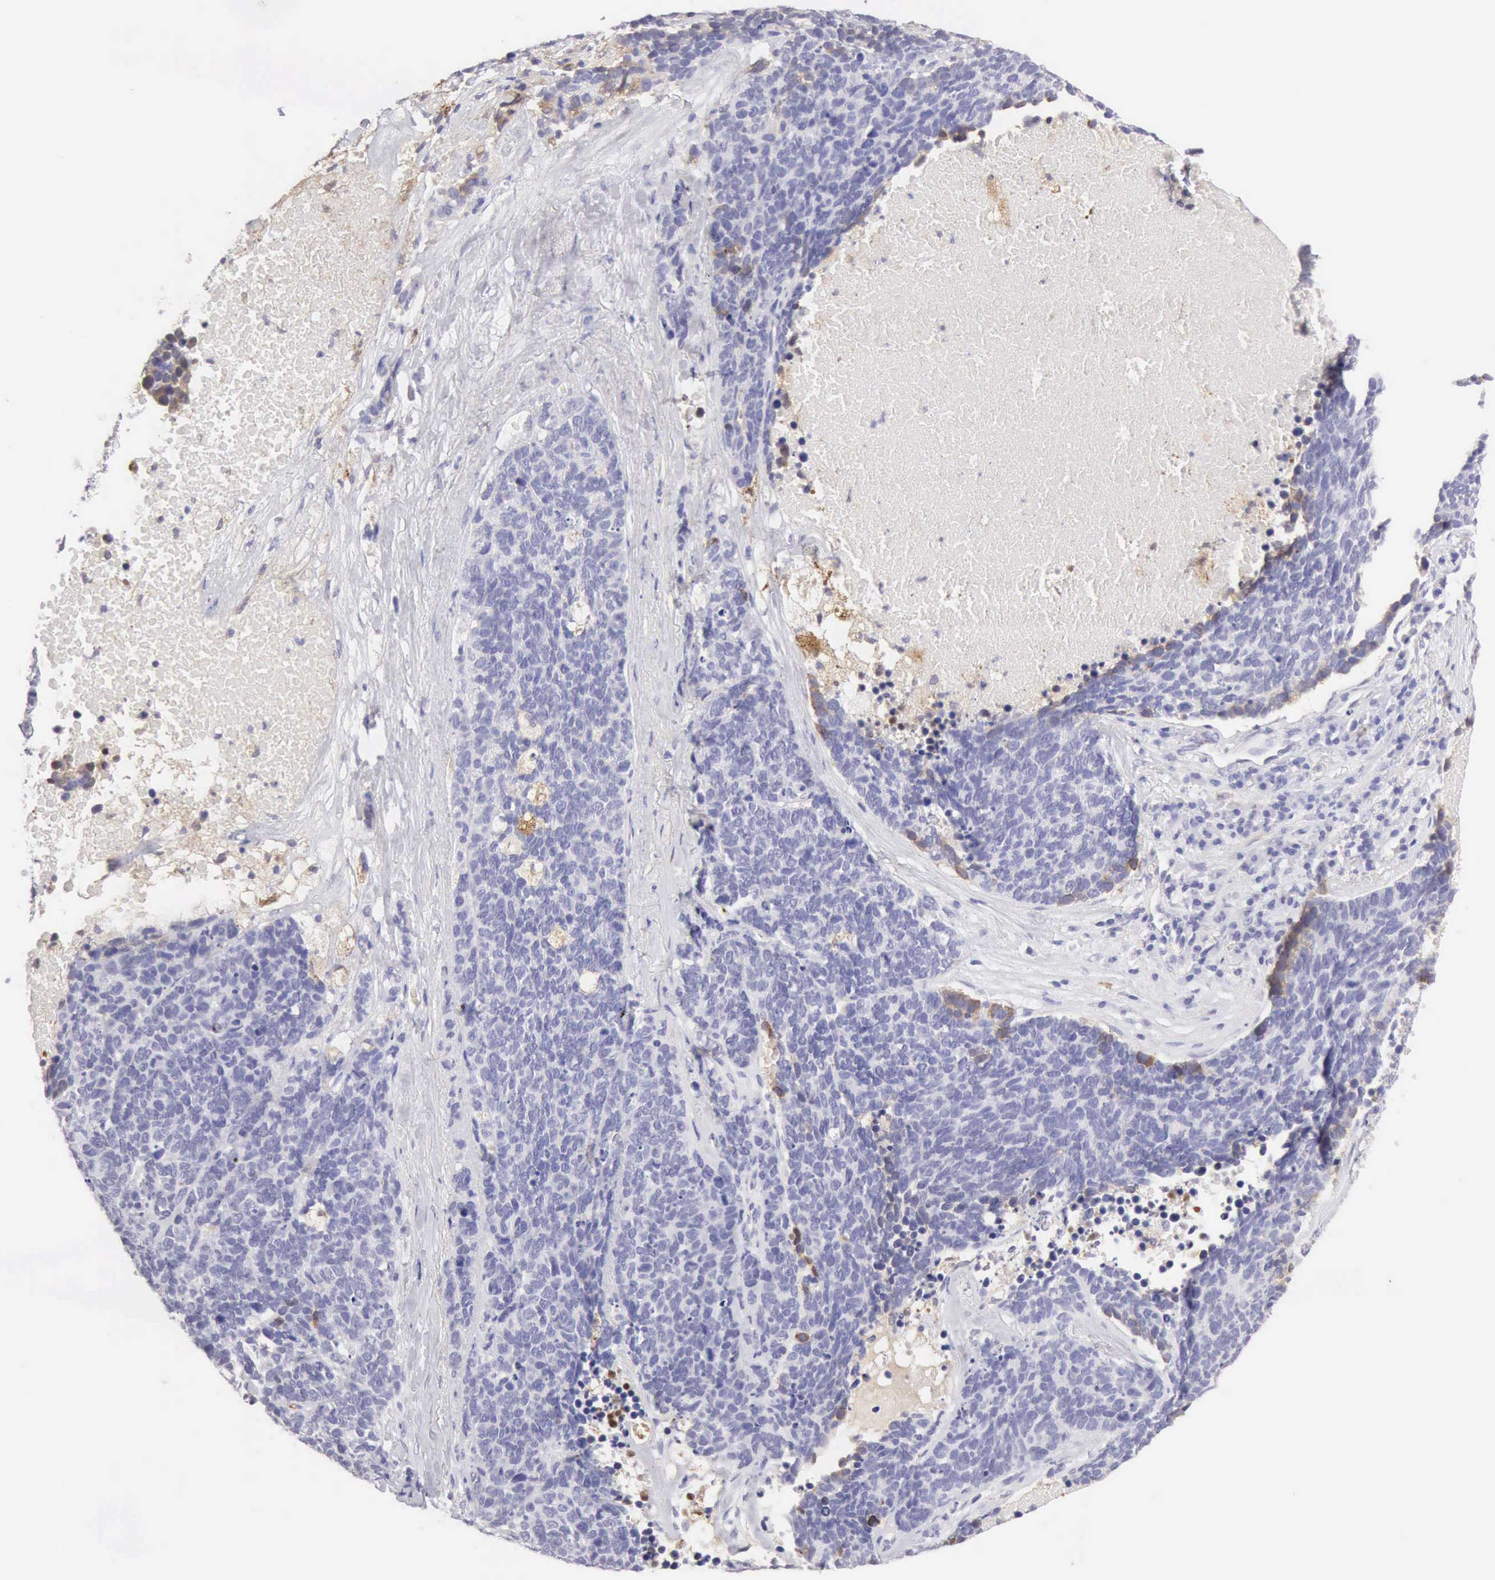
{"staining": {"intensity": "negative", "quantity": "none", "location": "none"}, "tissue": "lung cancer", "cell_type": "Tumor cells", "image_type": "cancer", "snomed": [{"axis": "morphology", "description": "Neoplasm, malignant, NOS"}, {"axis": "topography", "description": "Lung"}], "caption": "Tumor cells are negative for brown protein staining in lung cancer. (Brightfield microscopy of DAB immunohistochemistry at high magnification).", "gene": "RNASE1", "patient": {"sex": "female", "age": 75}}